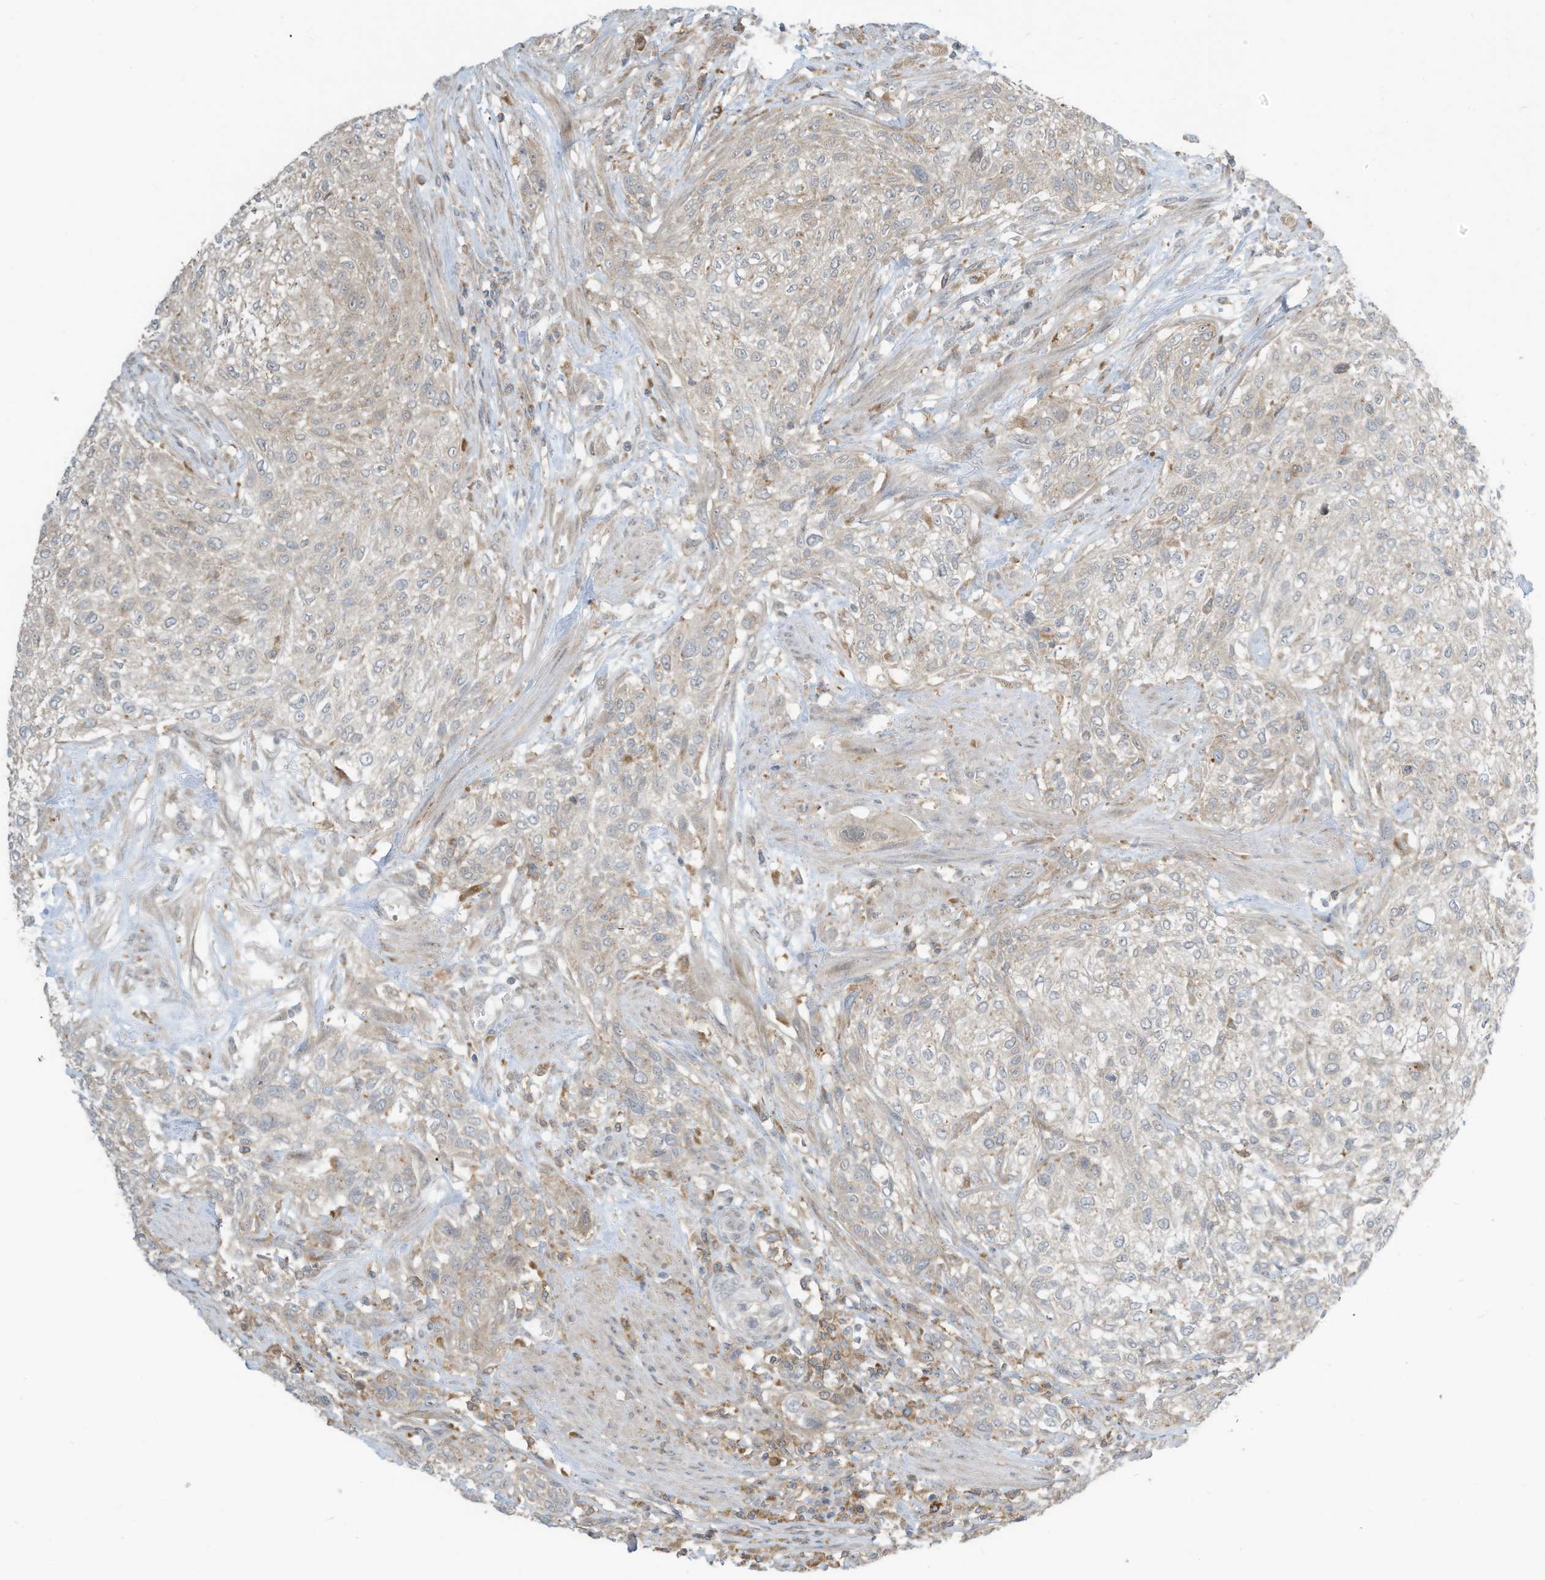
{"staining": {"intensity": "weak", "quantity": "<25%", "location": "cytoplasmic/membranous"}, "tissue": "urothelial cancer", "cell_type": "Tumor cells", "image_type": "cancer", "snomed": [{"axis": "morphology", "description": "Urothelial carcinoma, High grade"}, {"axis": "topography", "description": "Urinary bladder"}], "caption": "Urothelial cancer stained for a protein using IHC exhibits no positivity tumor cells.", "gene": "DZIP3", "patient": {"sex": "male", "age": 35}}